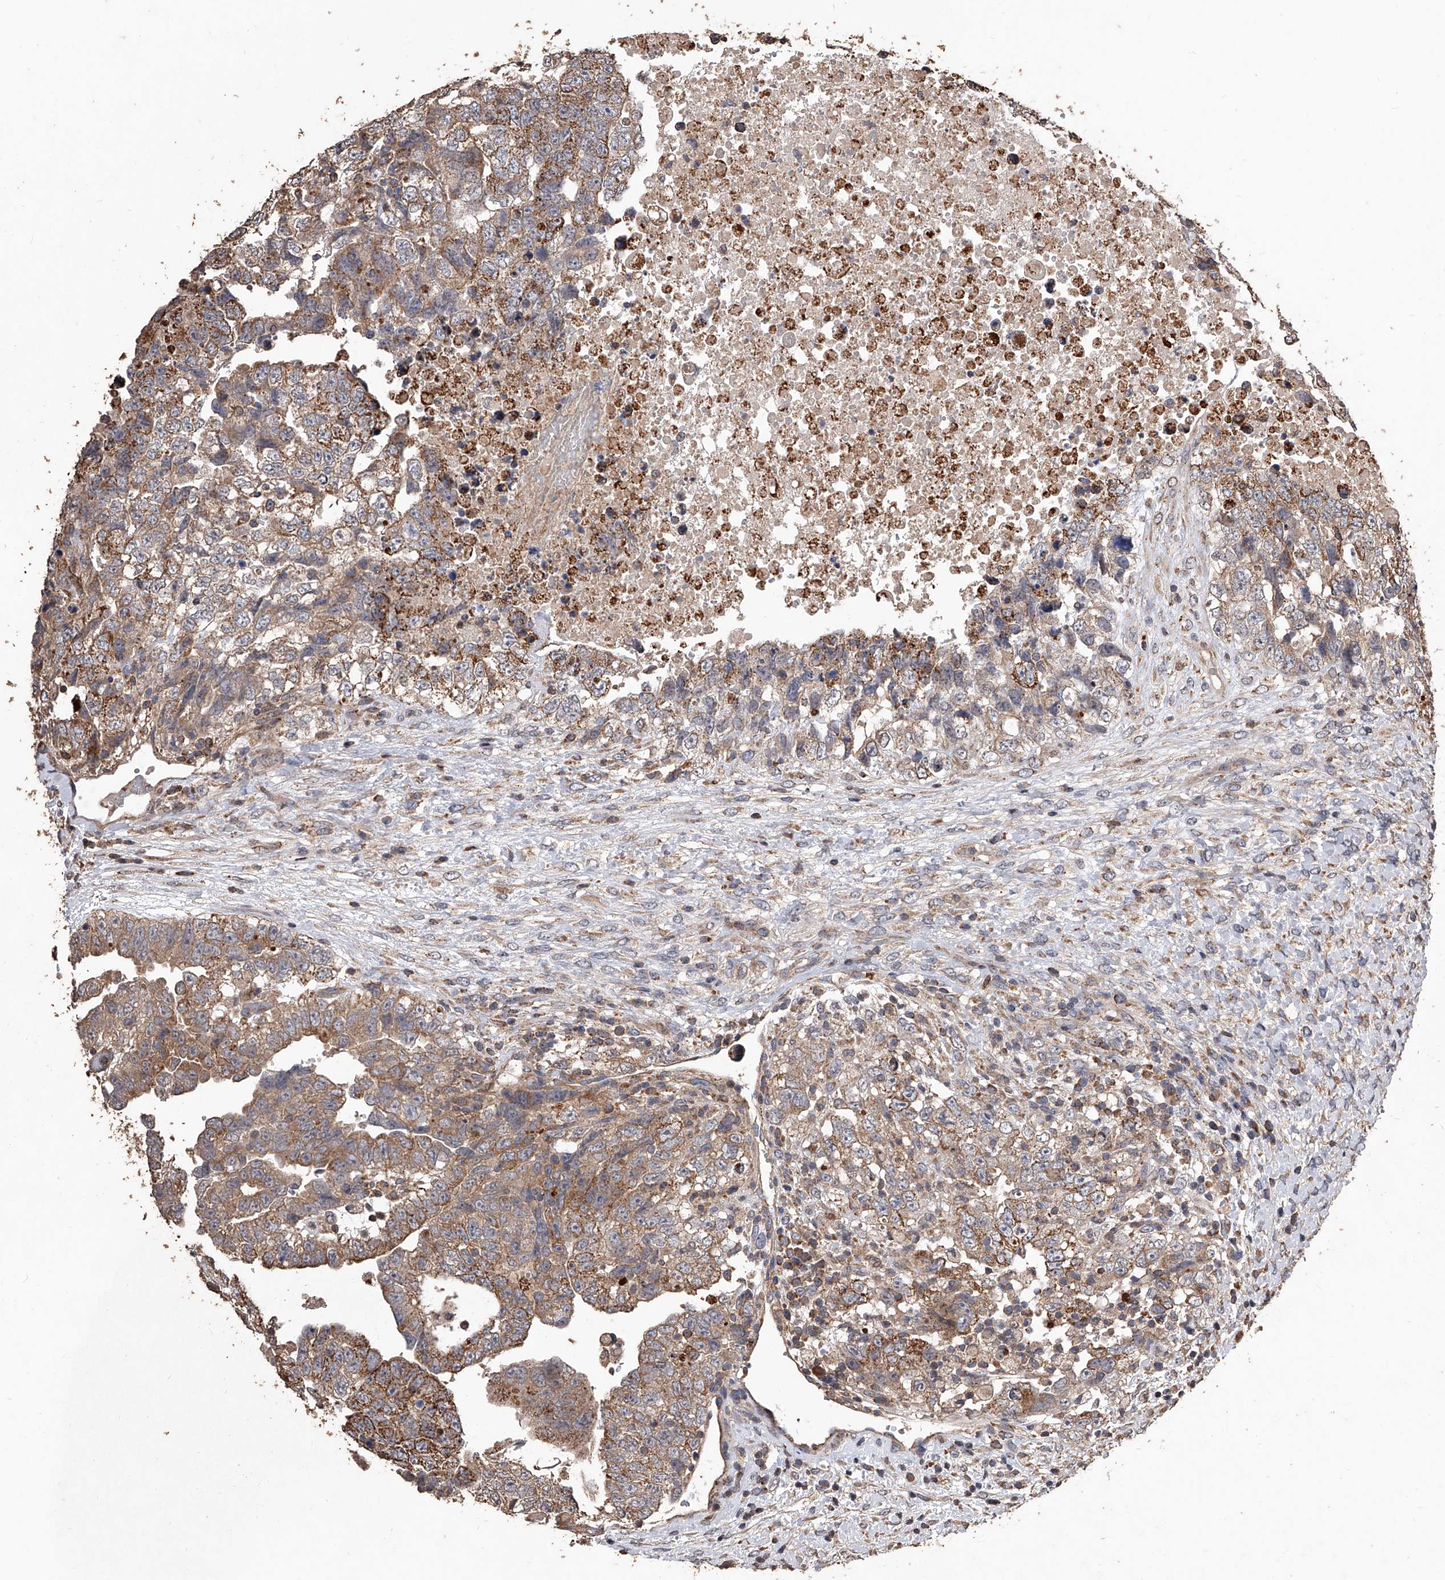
{"staining": {"intensity": "moderate", "quantity": ">75%", "location": "cytoplasmic/membranous"}, "tissue": "testis cancer", "cell_type": "Tumor cells", "image_type": "cancer", "snomed": [{"axis": "morphology", "description": "Carcinoma, Embryonal, NOS"}, {"axis": "topography", "description": "Testis"}], "caption": "Immunohistochemical staining of testis cancer shows medium levels of moderate cytoplasmic/membranous expression in about >75% of tumor cells. (DAB IHC, brown staining for protein, blue staining for nuclei).", "gene": "LTV1", "patient": {"sex": "male", "age": 37}}